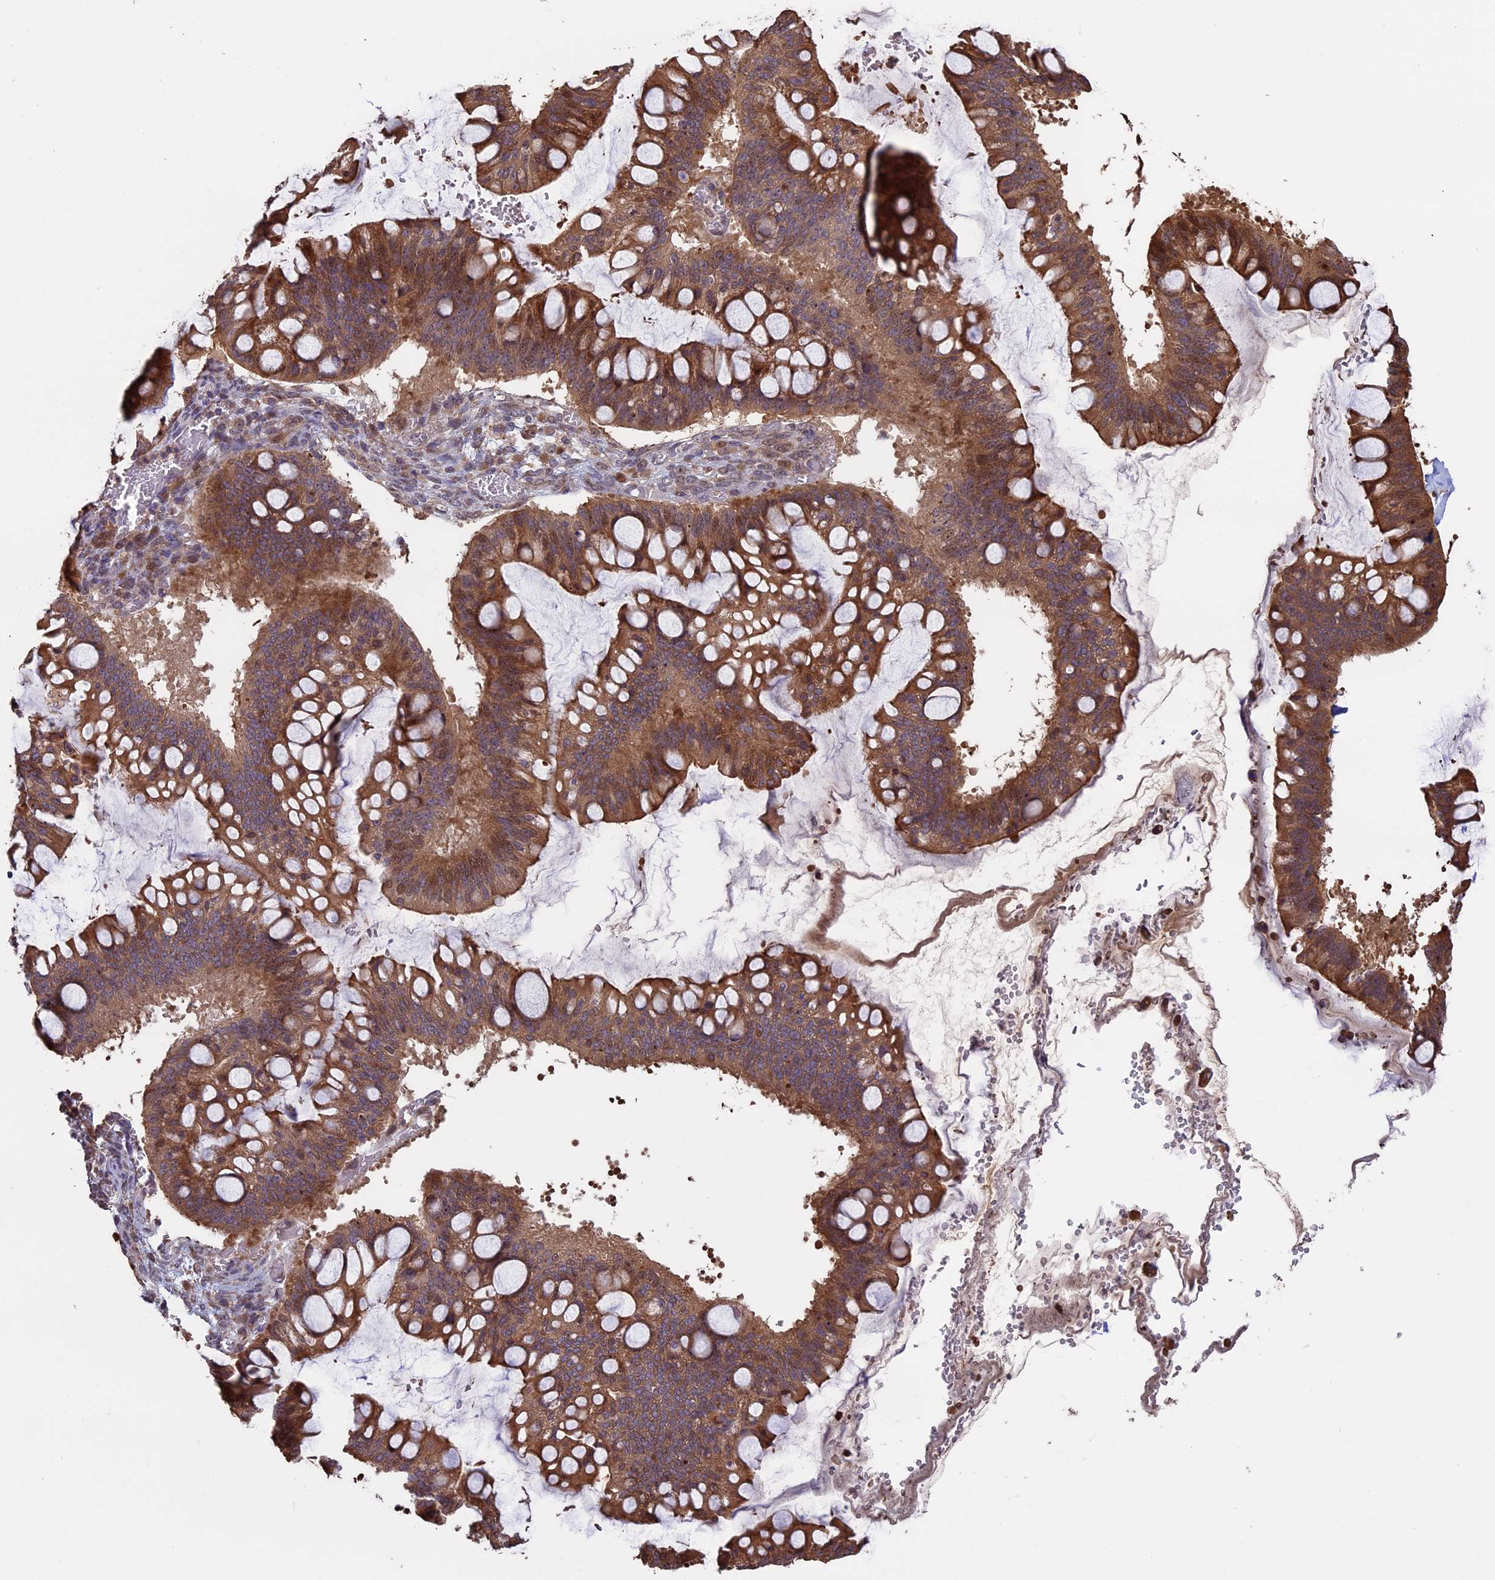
{"staining": {"intensity": "moderate", "quantity": ">75%", "location": "cytoplasmic/membranous"}, "tissue": "ovarian cancer", "cell_type": "Tumor cells", "image_type": "cancer", "snomed": [{"axis": "morphology", "description": "Cystadenocarcinoma, mucinous, NOS"}, {"axis": "topography", "description": "Ovary"}], "caption": "Protein expression analysis of ovarian mucinous cystadenocarcinoma shows moderate cytoplasmic/membranous expression in about >75% of tumor cells.", "gene": "VWA3A", "patient": {"sex": "female", "age": 73}}